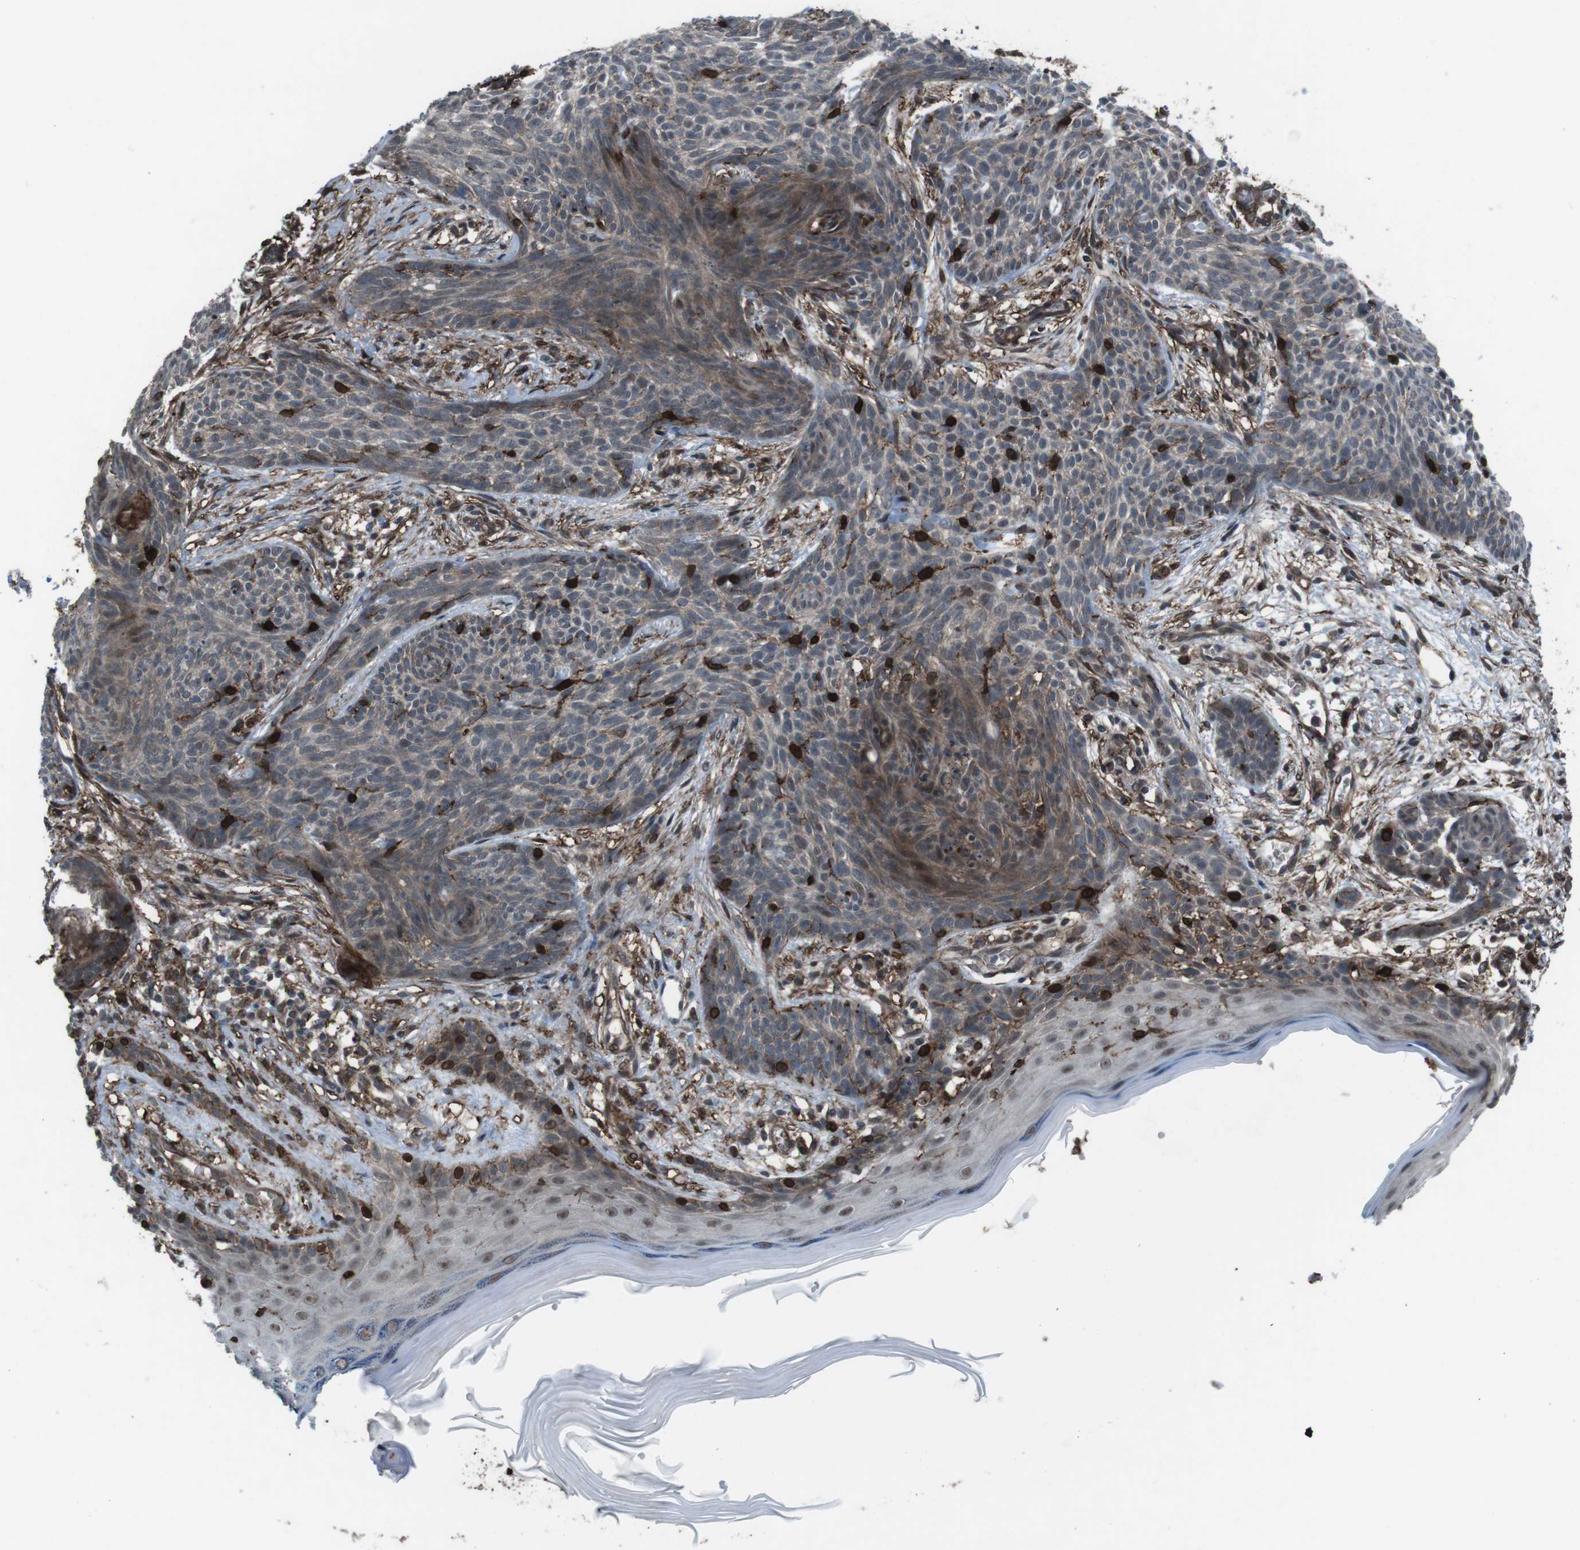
{"staining": {"intensity": "moderate", "quantity": "25%-75%", "location": "cytoplasmic/membranous"}, "tissue": "skin cancer", "cell_type": "Tumor cells", "image_type": "cancer", "snomed": [{"axis": "morphology", "description": "Basal cell carcinoma"}, {"axis": "topography", "description": "Skin"}], "caption": "Human skin cancer (basal cell carcinoma) stained with a brown dye exhibits moderate cytoplasmic/membranous positive expression in about 25%-75% of tumor cells.", "gene": "GDF10", "patient": {"sex": "female", "age": 59}}